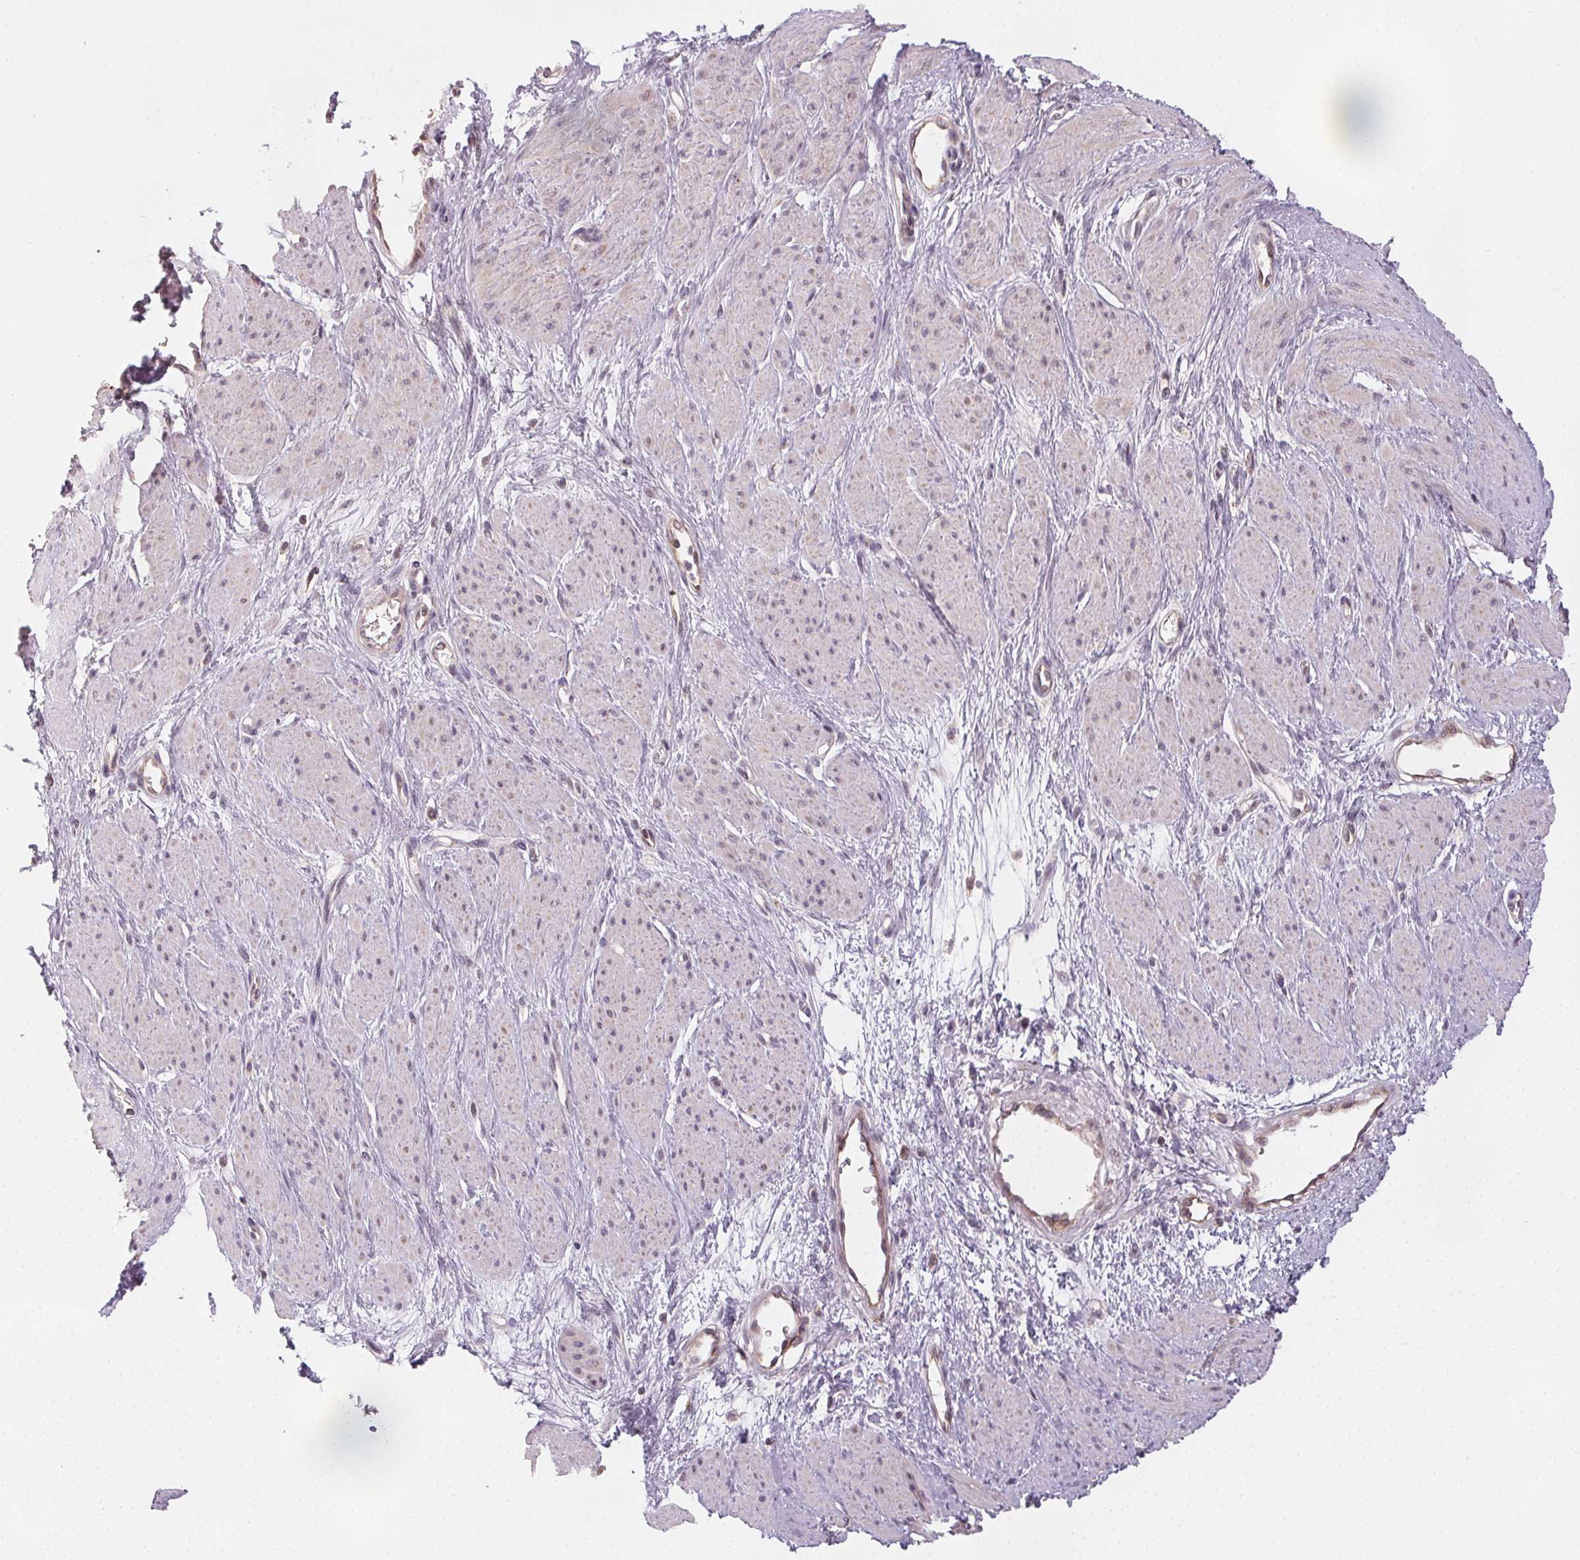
{"staining": {"intensity": "weak", "quantity": "<25%", "location": "cytoplasmic/membranous"}, "tissue": "smooth muscle", "cell_type": "Smooth muscle cells", "image_type": "normal", "snomed": [{"axis": "morphology", "description": "Normal tissue, NOS"}, {"axis": "topography", "description": "Smooth muscle"}, {"axis": "topography", "description": "Uterus"}], "caption": "Smooth muscle was stained to show a protein in brown. There is no significant expression in smooth muscle cells.", "gene": "NCOA4", "patient": {"sex": "female", "age": 39}}